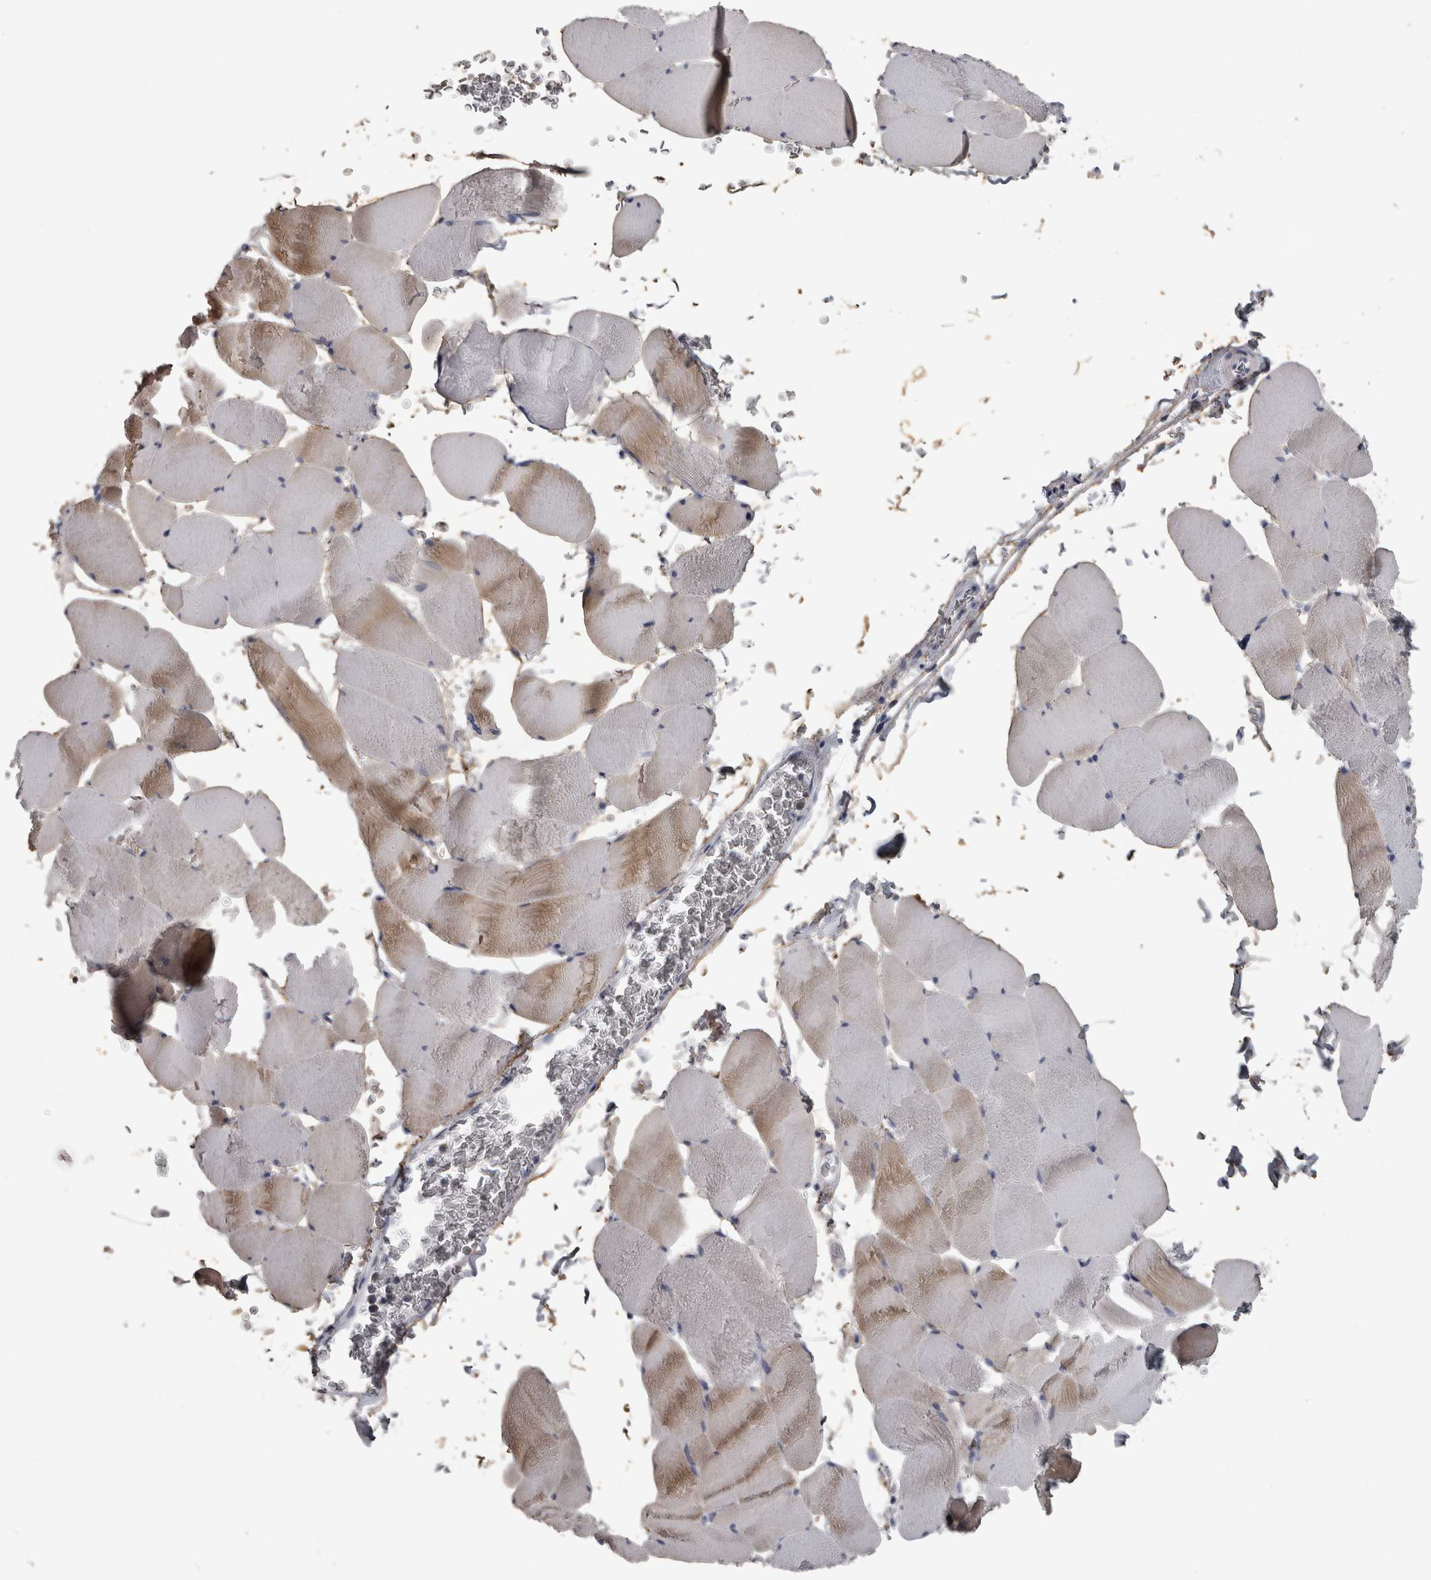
{"staining": {"intensity": "moderate", "quantity": "<25%", "location": "cytoplasmic/membranous"}, "tissue": "skeletal muscle", "cell_type": "Myocytes", "image_type": "normal", "snomed": [{"axis": "morphology", "description": "Normal tissue, NOS"}, {"axis": "topography", "description": "Skeletal muscle"}], "caption": "Normal skeletal muscle reveals moderate cytoplasmic/membranous expression in approximately <25% of myocytes, visualized by immunohistochemistry.", "gene": "EFEMP2", "patient": {"sex": "male", "age": 62}}